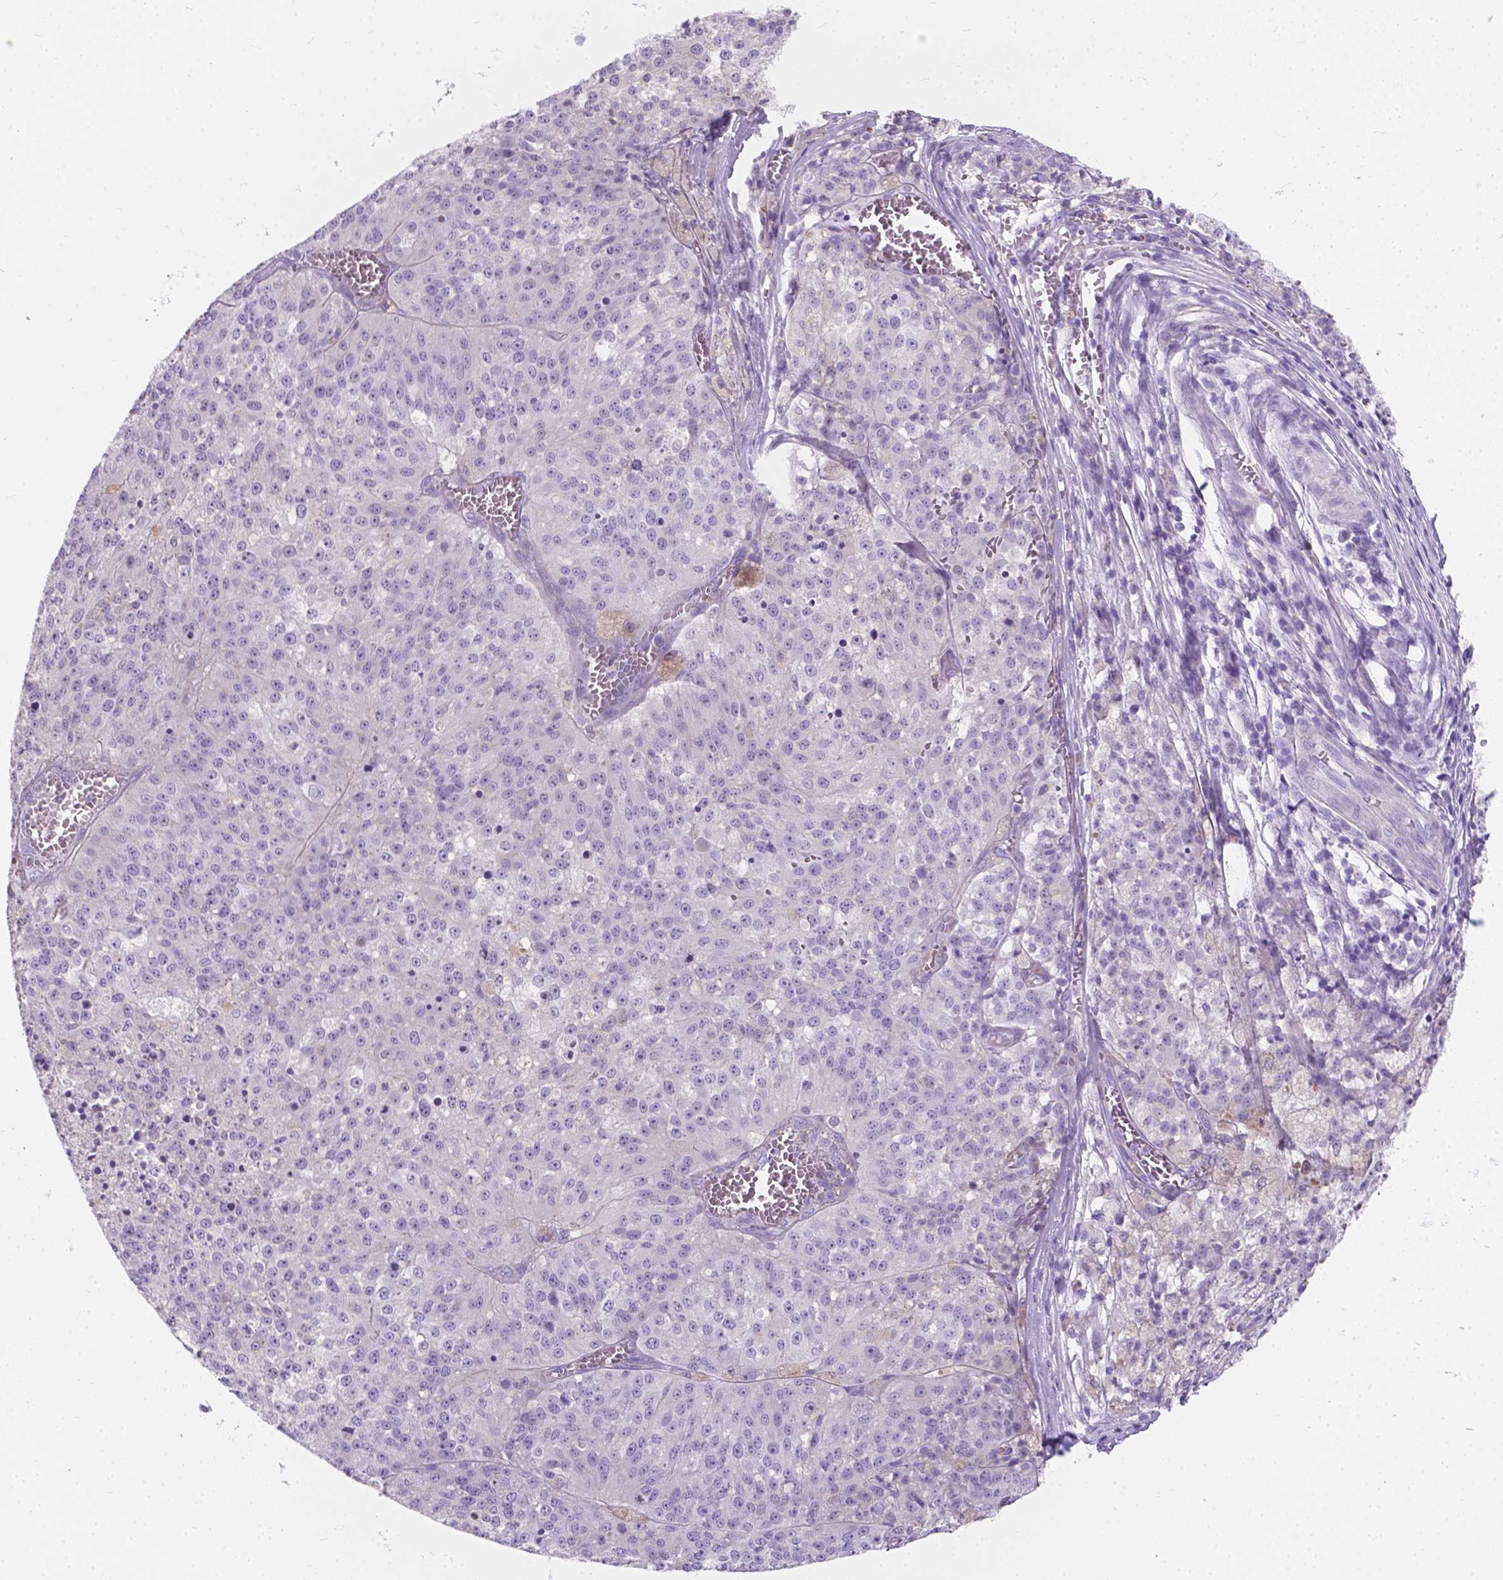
{"staining": {"intensity": "weak", "quantity": "<25%", "location": "cytoplasmic/membranous"}, "tissue": "melanoma", "cell_type": "Tumor cells", "image_type": "cancer", "snomed": [{"axis": "morphology", "description": "Malignant melanoma, Metastatic site"}, {"axis": "topography", "description": "Lymph node"}], "caption": "This is a micrograph of IHC staining of malignant melanoma (metastatic site), which shows no staining in tumor cells.", "gene": "KIAA0040", "patient": {"sex": "female", "age": 64}}